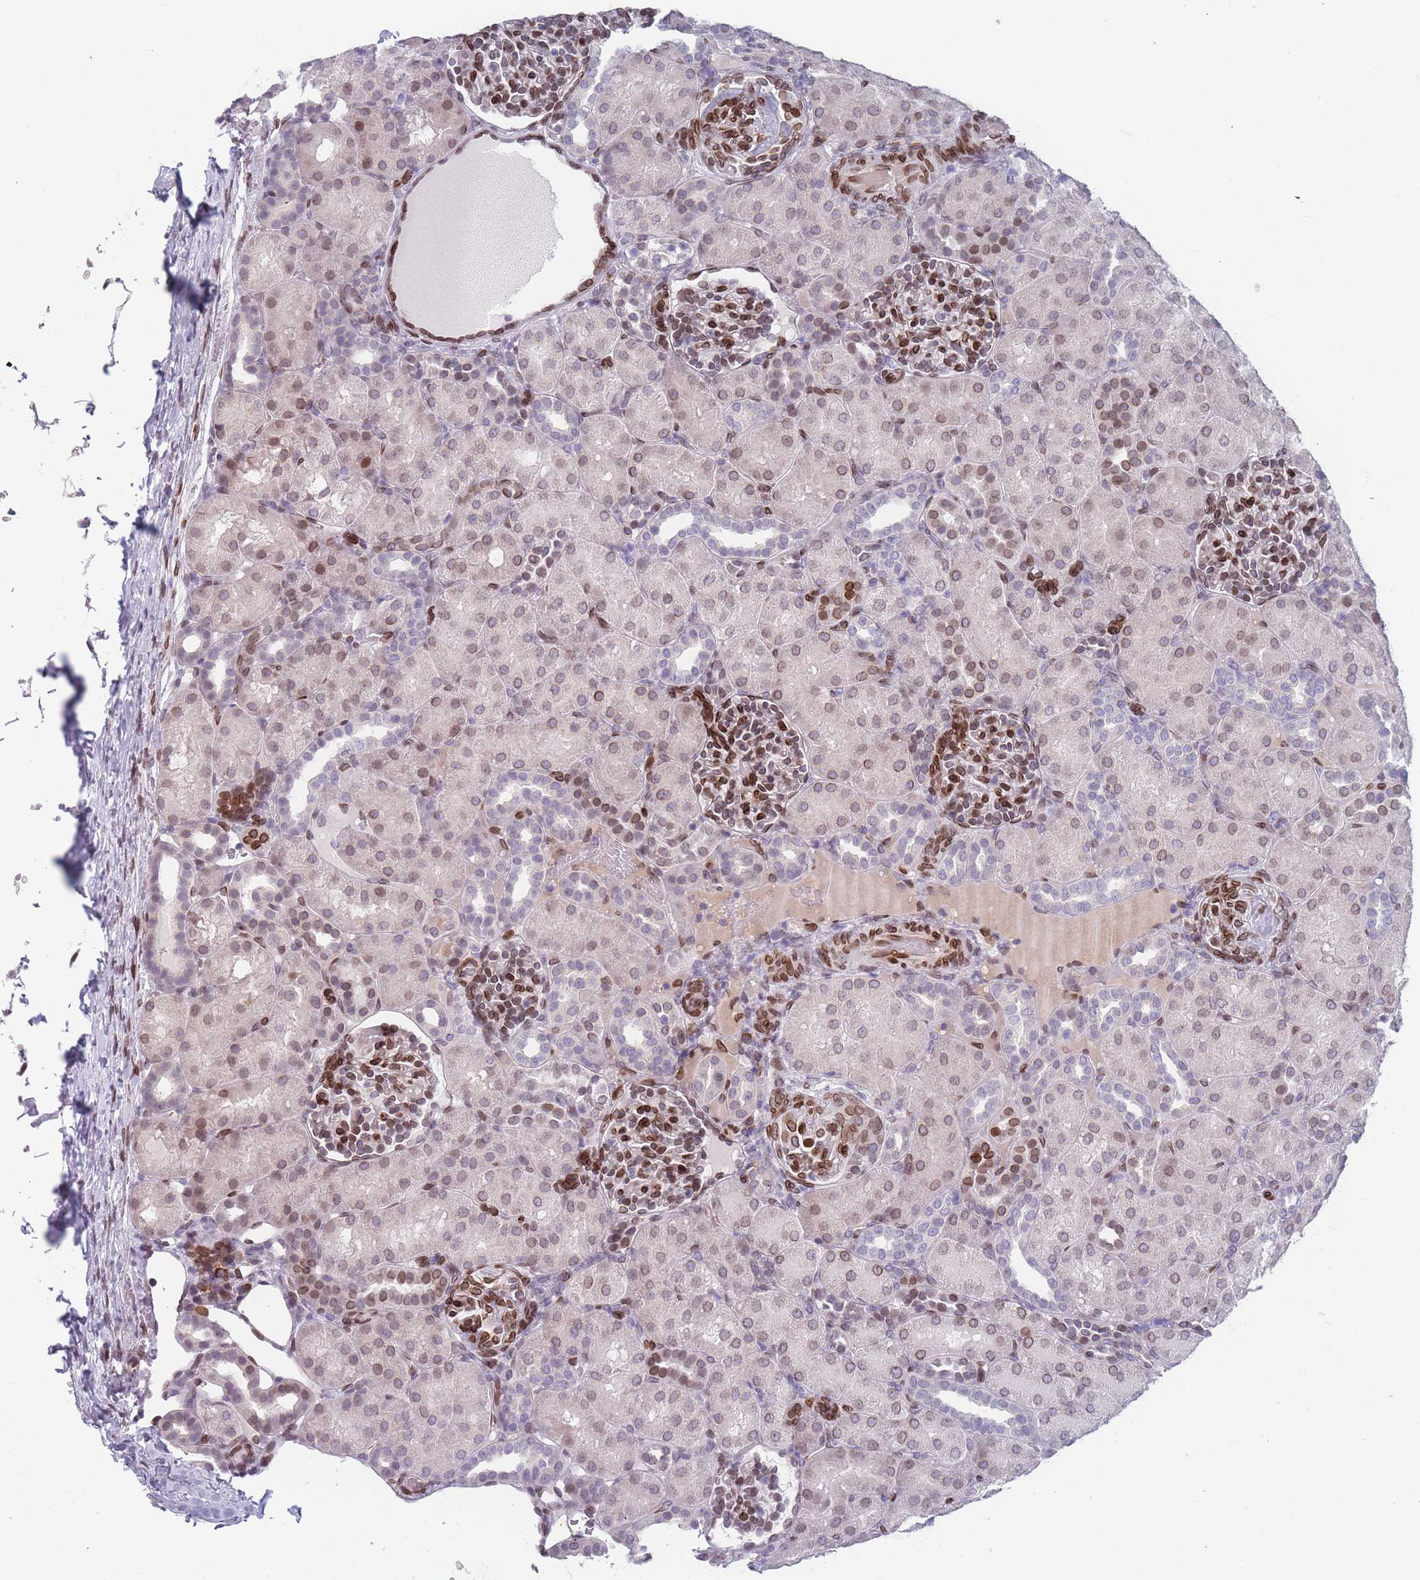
{"staining": {"intensity": "strong", "quantity": "25%-75%", "location": "cytoplasmic/membranous,nuclear"}, "tissue": "kidney", "cell_type": "Cells in glomeruli", "image_type": "normal", "snomed": [{"axis": "morphology", "description": "Normal tissue, NOS"}, {"axis": "topography", "description": "Kidney"}], "caption": "This is a photomicrograph of immunohistochemistry (IHC) staining of normal kidney, which shows strong positivity in the cytoplasmic/membranous,nuclear of cells in glomeruli.", "gene": "ZBTB1", "patient": {"sex": "male", "age": 1}}